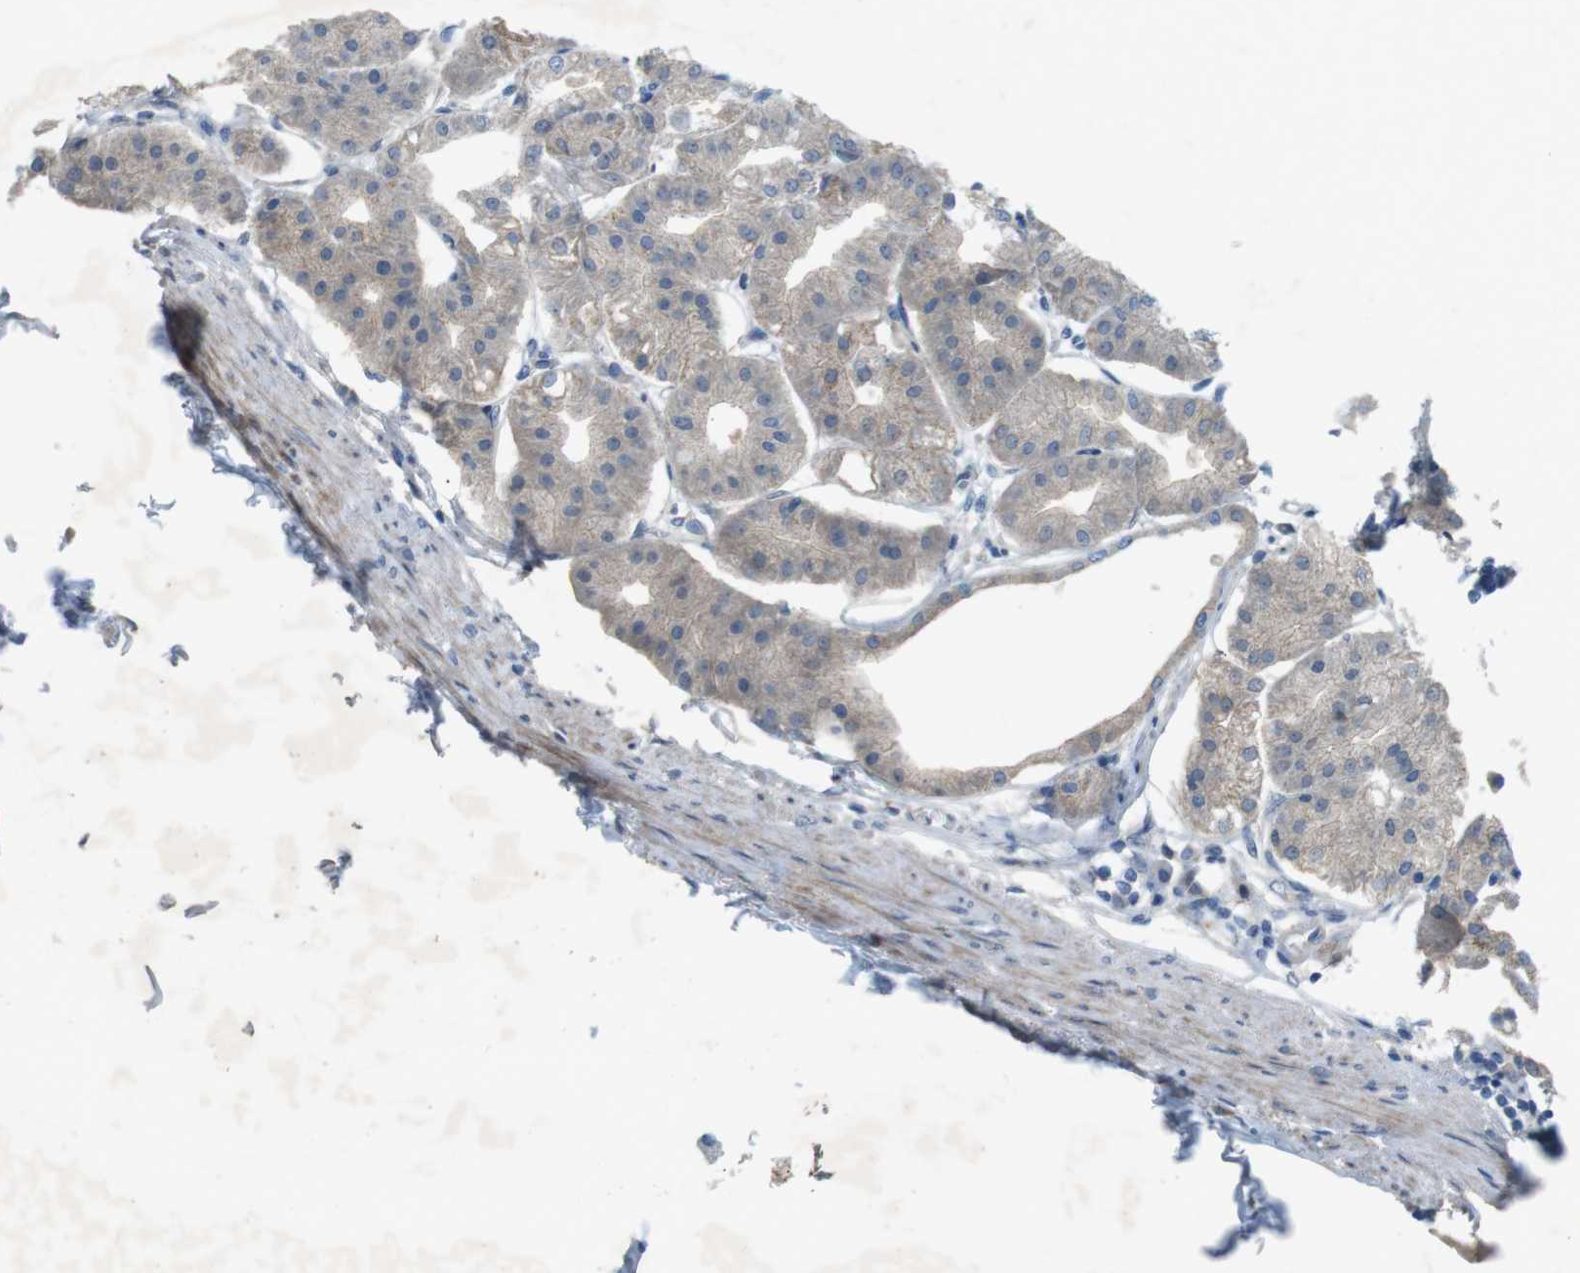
{"staining": {"intensity": "negative", "quantity": "none", "location": "none"}, "tissue": "stomach", "cell_type": "Glandular cells", "image_type": "normal", "snomed": [{"axis": "morphology", "description": "Normal tissue, NOS"}, {"axis": "topography", "description": "Stomach, lower"}], "caption": "Micrograph shows no significant protein expression in glandular cells of benign stomach.", "gene": "TYW1", "patient": {"sex": "male", "age": 71}}